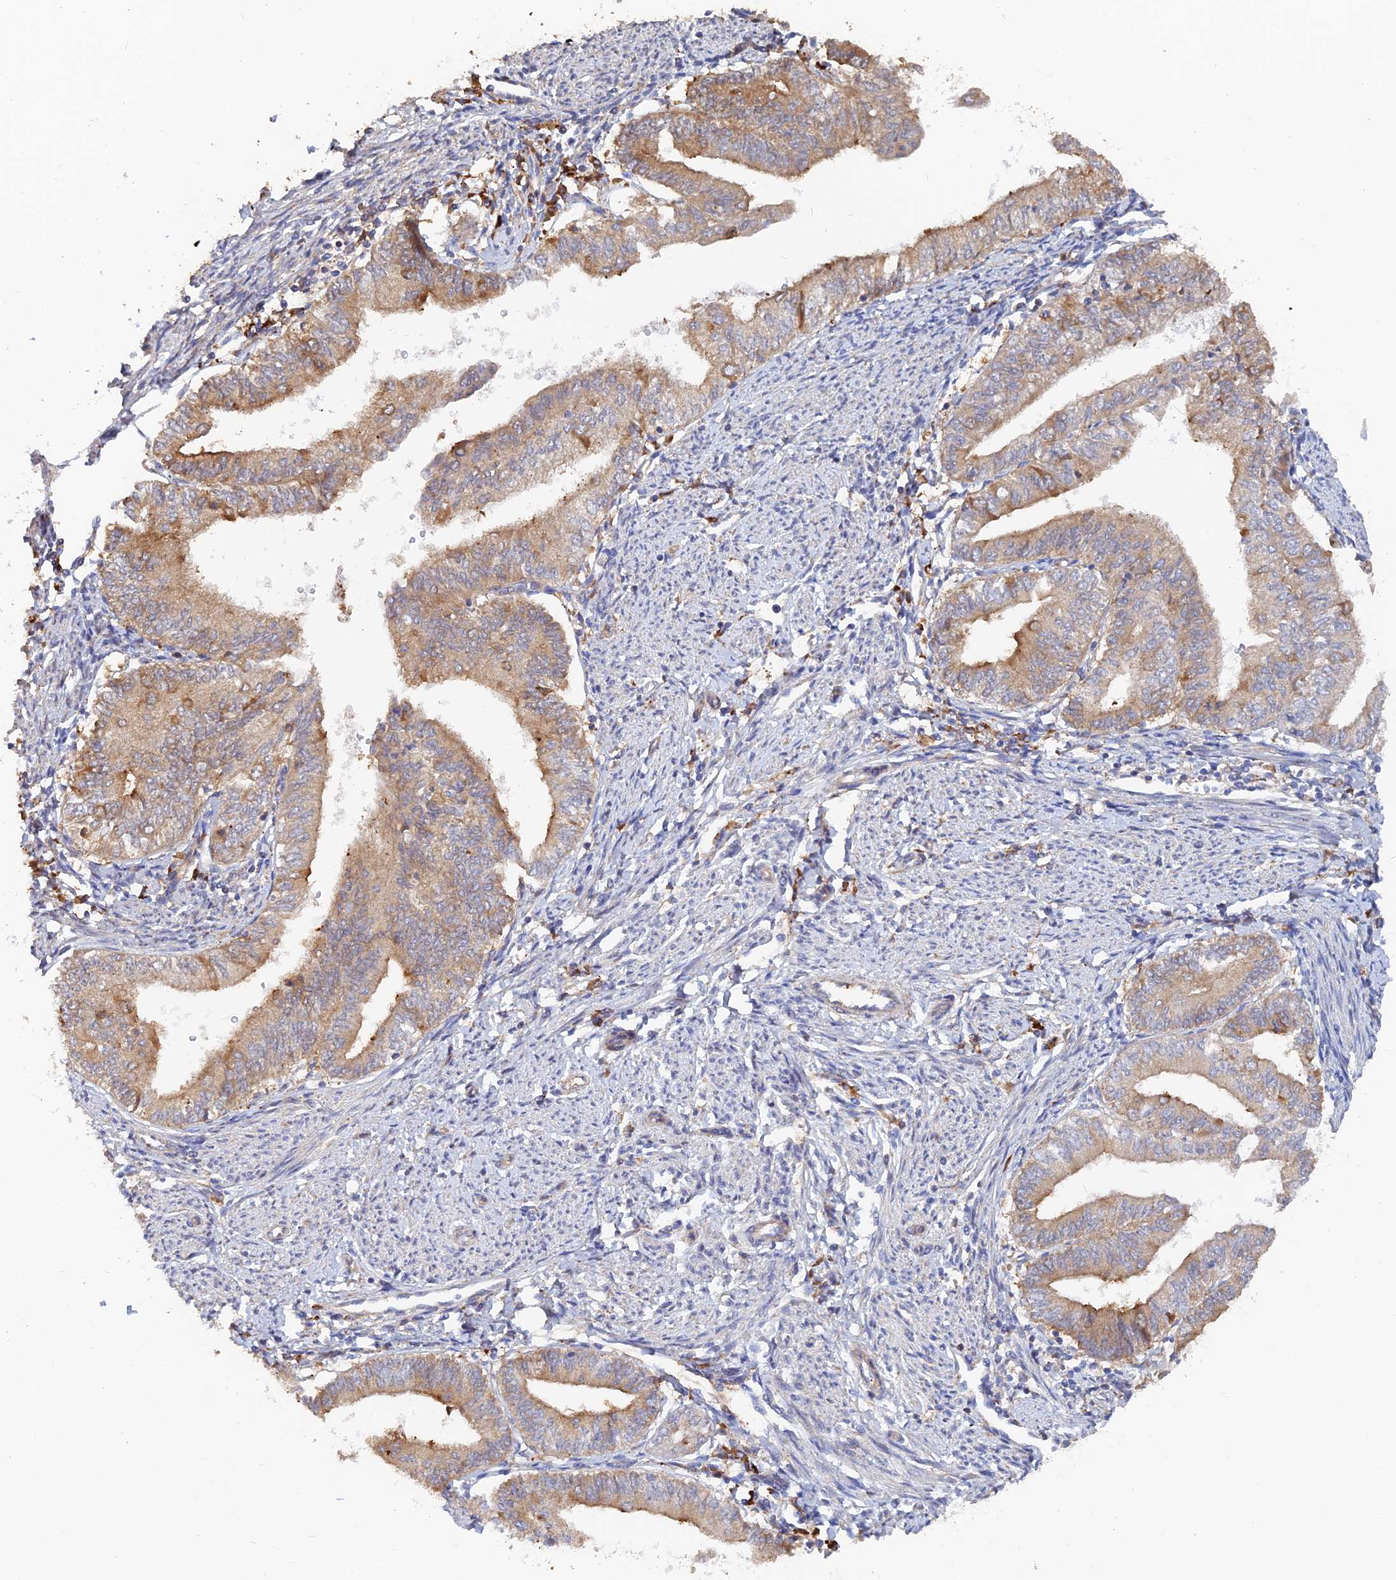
{"staining": {"intensity": "moderate", "quantity": "<25%", "location": "cytoplasmic/membranous"}, "tissue": "endometrial cancer", "cell_type": "Tumor cells", "image_type": "cancer", "snomed": [{"axis": "morphology", "description": "Adenocarcinoma, NOS"}, {"axis": "topography", "description": "Endometrium"}], "caption": "This micrograph demonstrates immunohistochemistry (IHC) staining of human adenocarcinoma (endometrial), with low moderate cytoplasmic/membranous expression in approximately <25% of tumor cells.", "gene": "WBP11", "patient": {"sex": "female", "age": 66}}